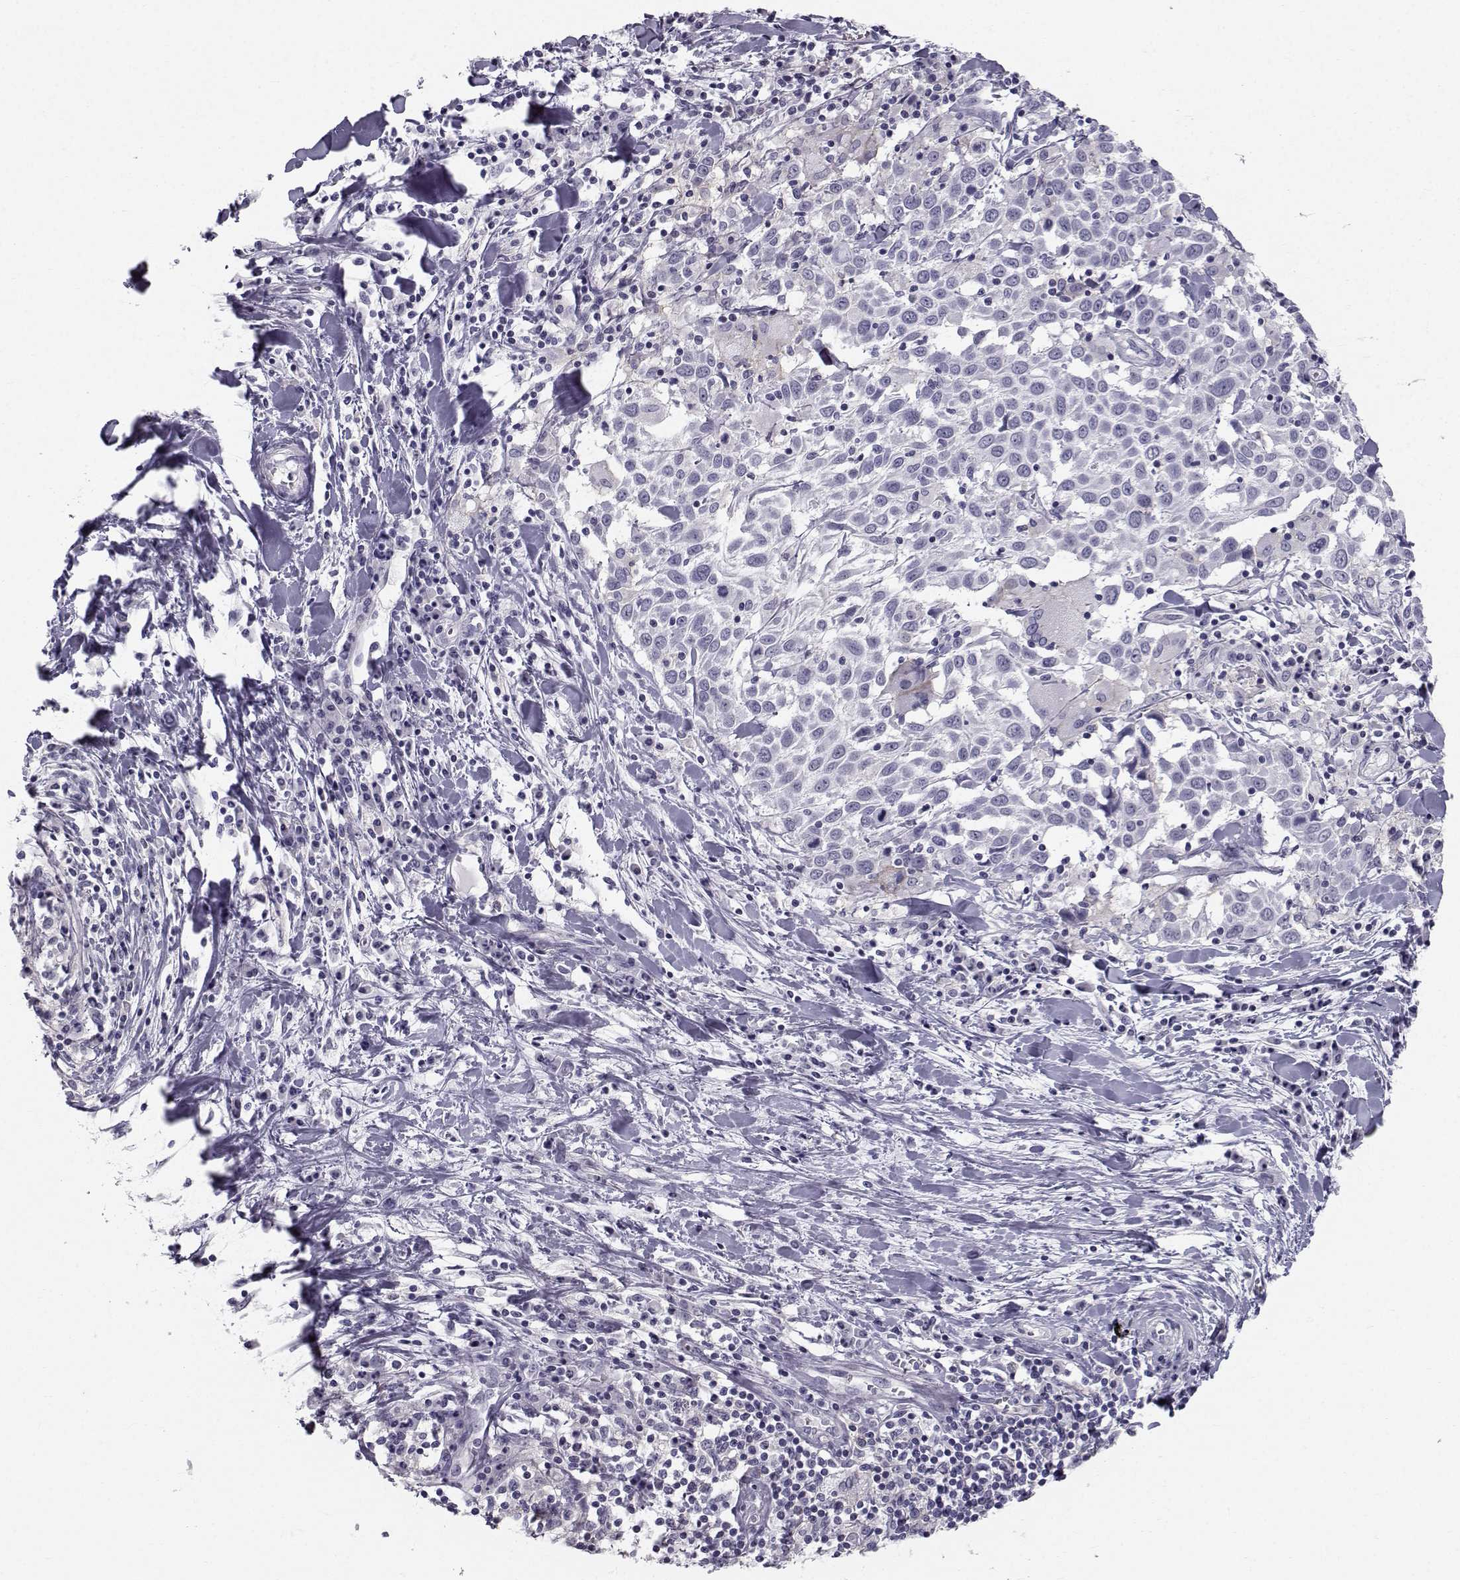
{"staining": {"intensity": "negative", "quantity": "none", "location": "none"}, "tissue": "lung cancer", "cell_type": "Tumor cells", "image_type": "cancer", "snomed": [{"axis": "morphology", "description": "Squamous cell carcinoma, NOS"}, {"axis": "topography", "description": "Lung"}], "caption": "High magnification brightfield microscopy of lung cancer stained with DAB (brown) and counterstained with hematoxylin (blue): tumor cells show no significant staining. Brightfield microscopy of immunohistochemistry (IHC) stained with DAB (3,3'-diaminobenzidine) (brown) and hematoxylin (blue), captured at high magnification.", "gene": "SPDYE4", "patient": {"sex": "male", "age": 57}}